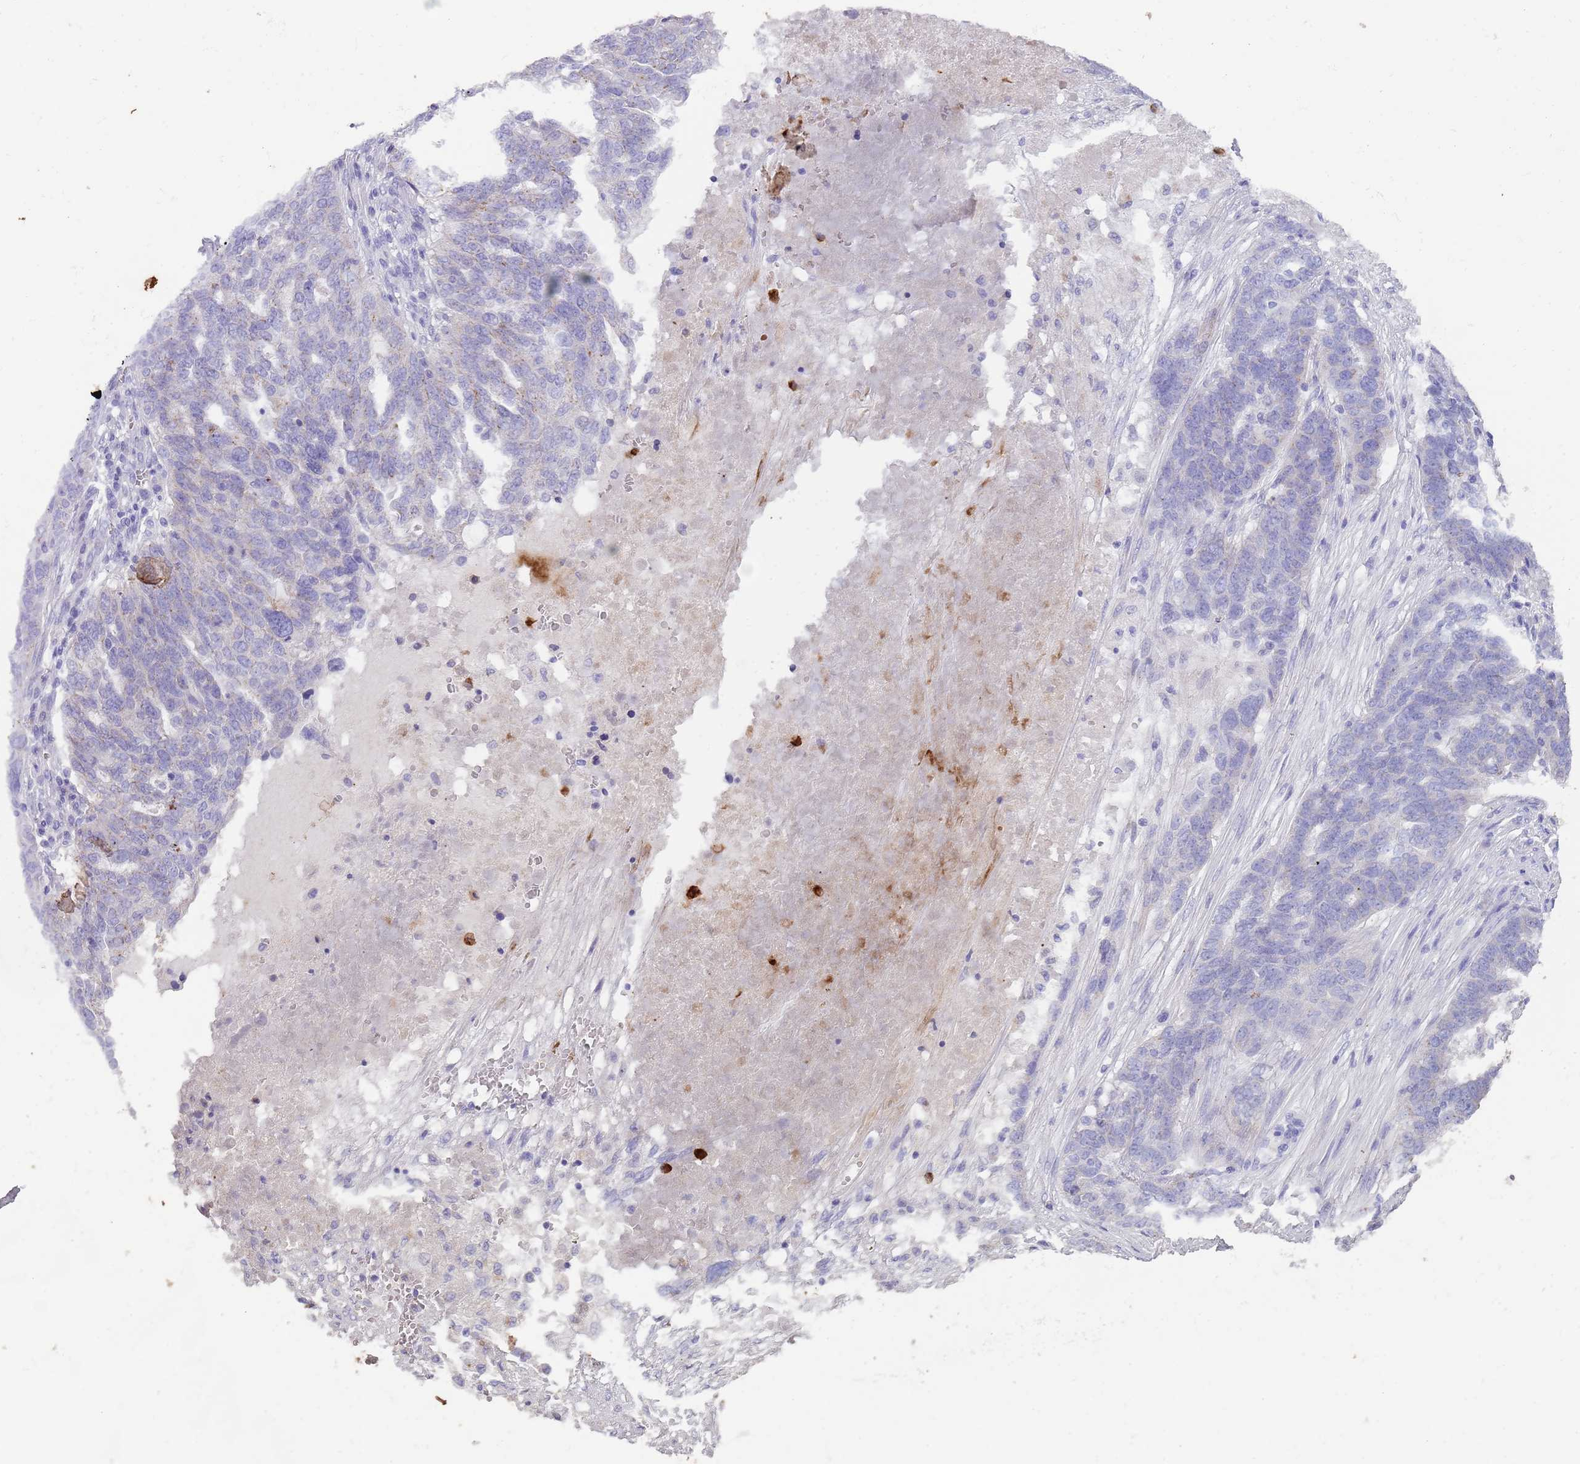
{"staining": {"intensity": "negative", "quantity": "none", "location": "none"}, "tissue": "ovarian cancer", "cell_type": "Tumor cells", "image_type": "cancer", "snomed": [{"axis": "morphology", "description": "Cystadenocarcinoma, serous, NOS"}, {"axis": "topography", "description": "Ovary"}], "caption": "Tumor cells show no significant positivity in serous cystadenocarcinoma (ovarian).", "gene": "TMEM251", "patient": {"sex": "female", "age": 59}}